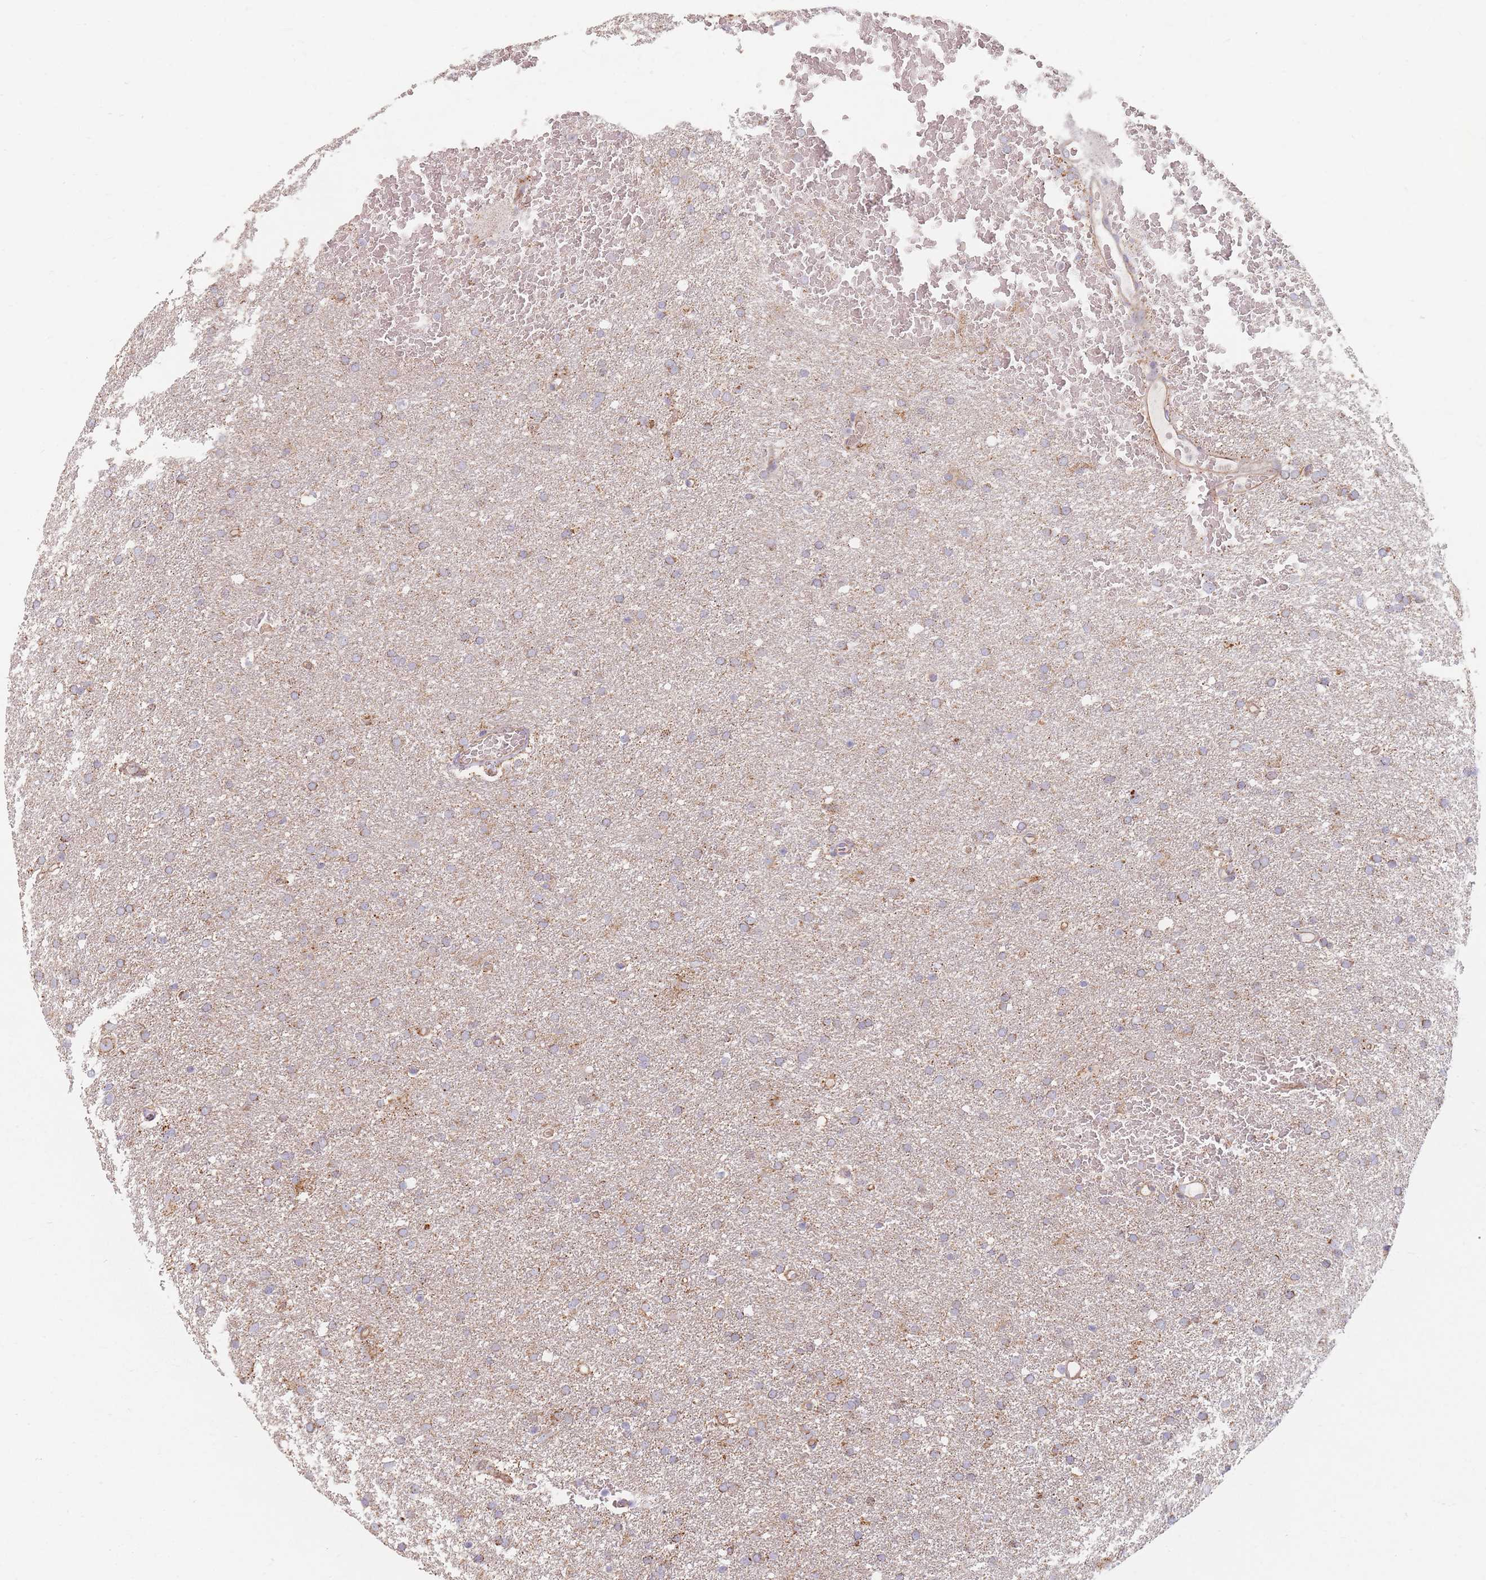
{"staining": {"intensity": "moderate", "quantity": "25%-75%", "location": "cytoplasmic/membranous"}, "tissue": "glioma", "cell_type": "Tumor cells", "image_type": "cancer", "snomed": [{"axis": "morphology", "description": "Glioma, malignant, High grade"}, {"axis": "topography", "description": "Cerebral cortex"}], "caption": "DAB immunohistochemical staining of human glioma reveals moderate cytoplasmic/membranous protein positivity in approximately 25%-75% of tumor cells. Using DAB (3,3'-diaminobenzidine) (brown) and hematoxylin (blue) stains, captured at high magnification using brightfield microscopy.", "gene": "ESRP2", "patient": {"sex": "female", "age": 36}}